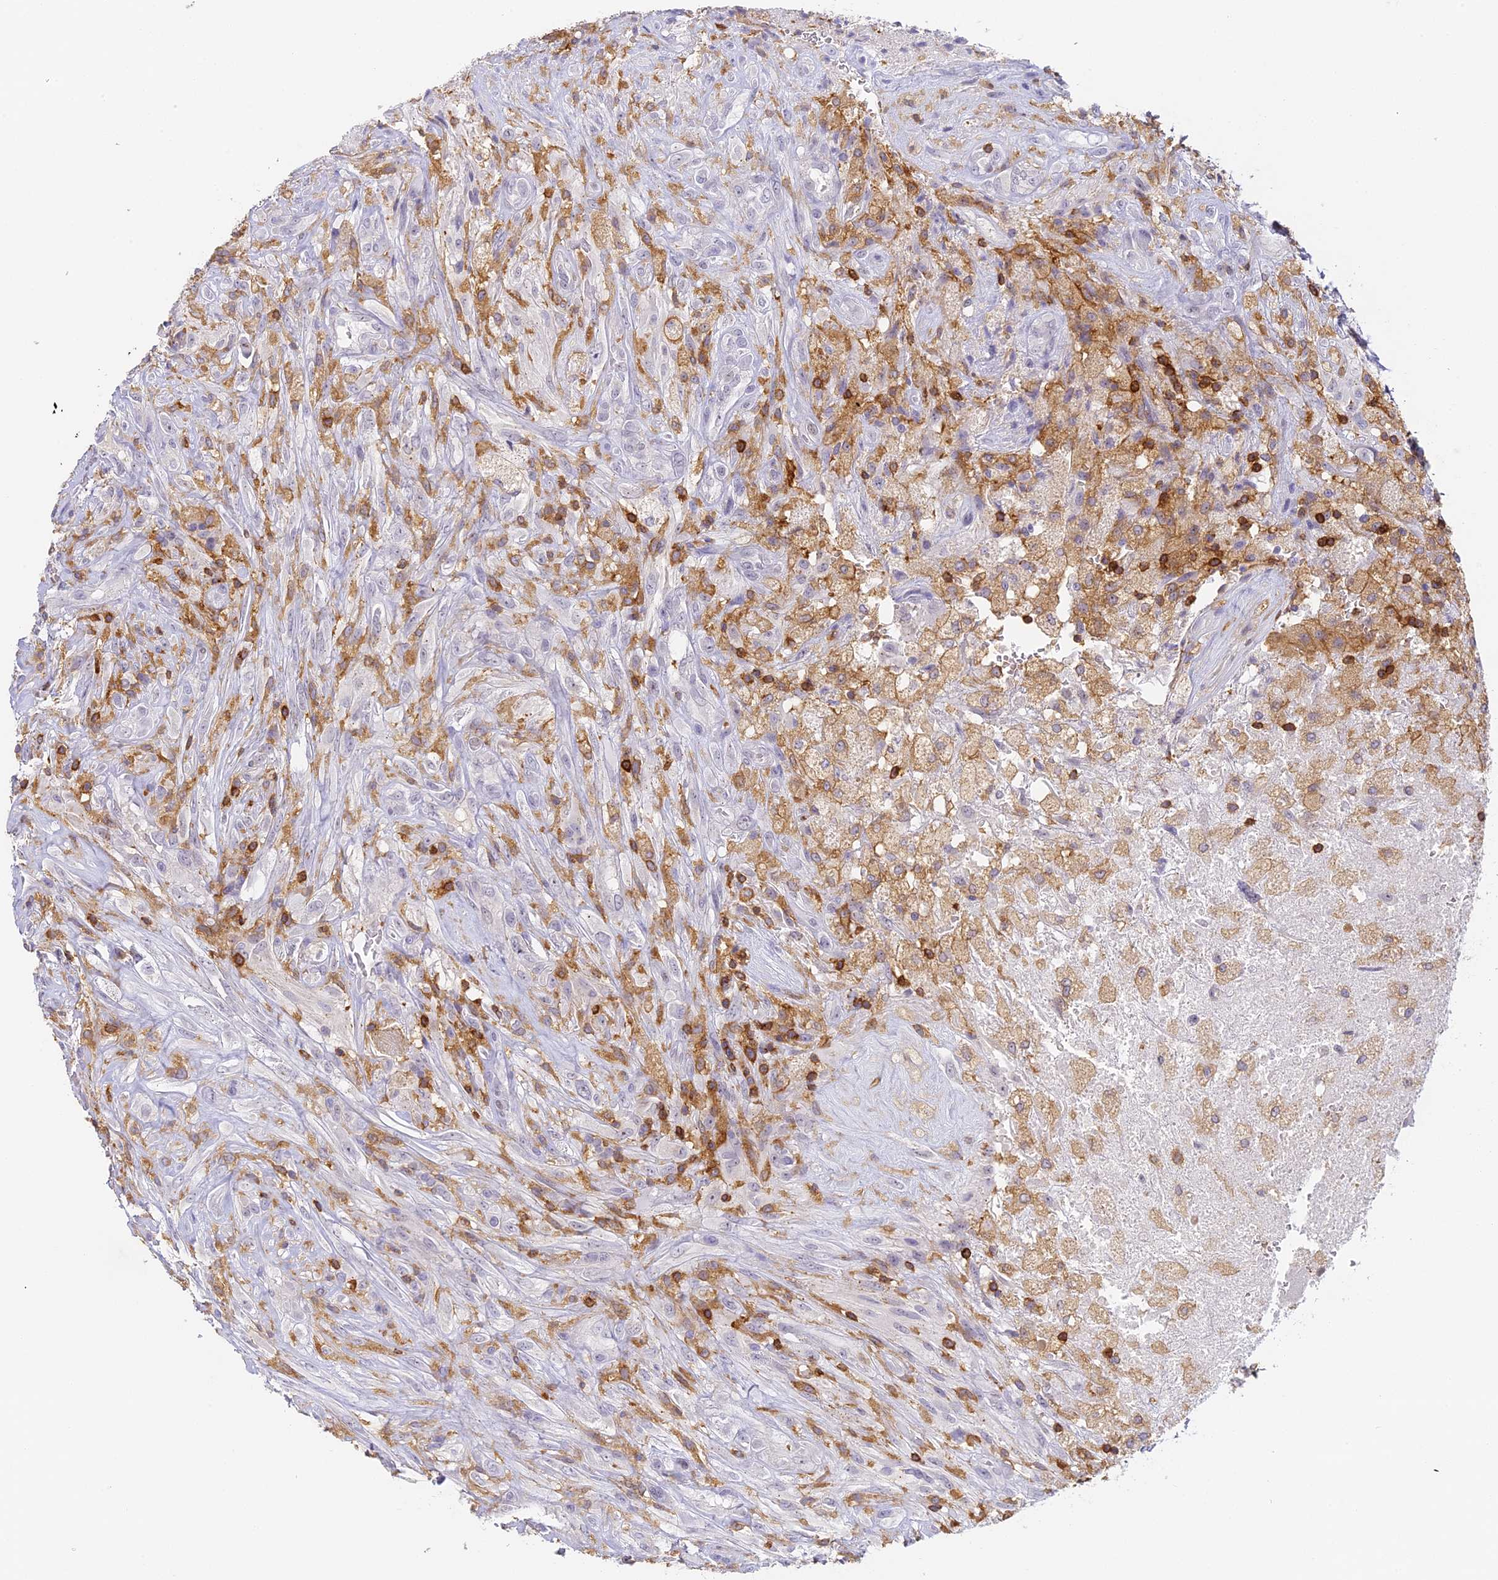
{"staining": {"intensity": "negative", "quantity": "none", "location": "none"}, "tissue": "glioma", "cell_type": "Tumor cells", "image_type": "cancer", "snomed": [{"axis": "morphology", "description": "Glioma, malignant, High grade"}, {"axis": "topography", "description": "Brain"}], "caption": "An IHC histopathology image of glioma is shown. There is no staining in tumor cells of glioma.", "gene": "FYB1", "patient": {"sex": "male", "age": 56}}